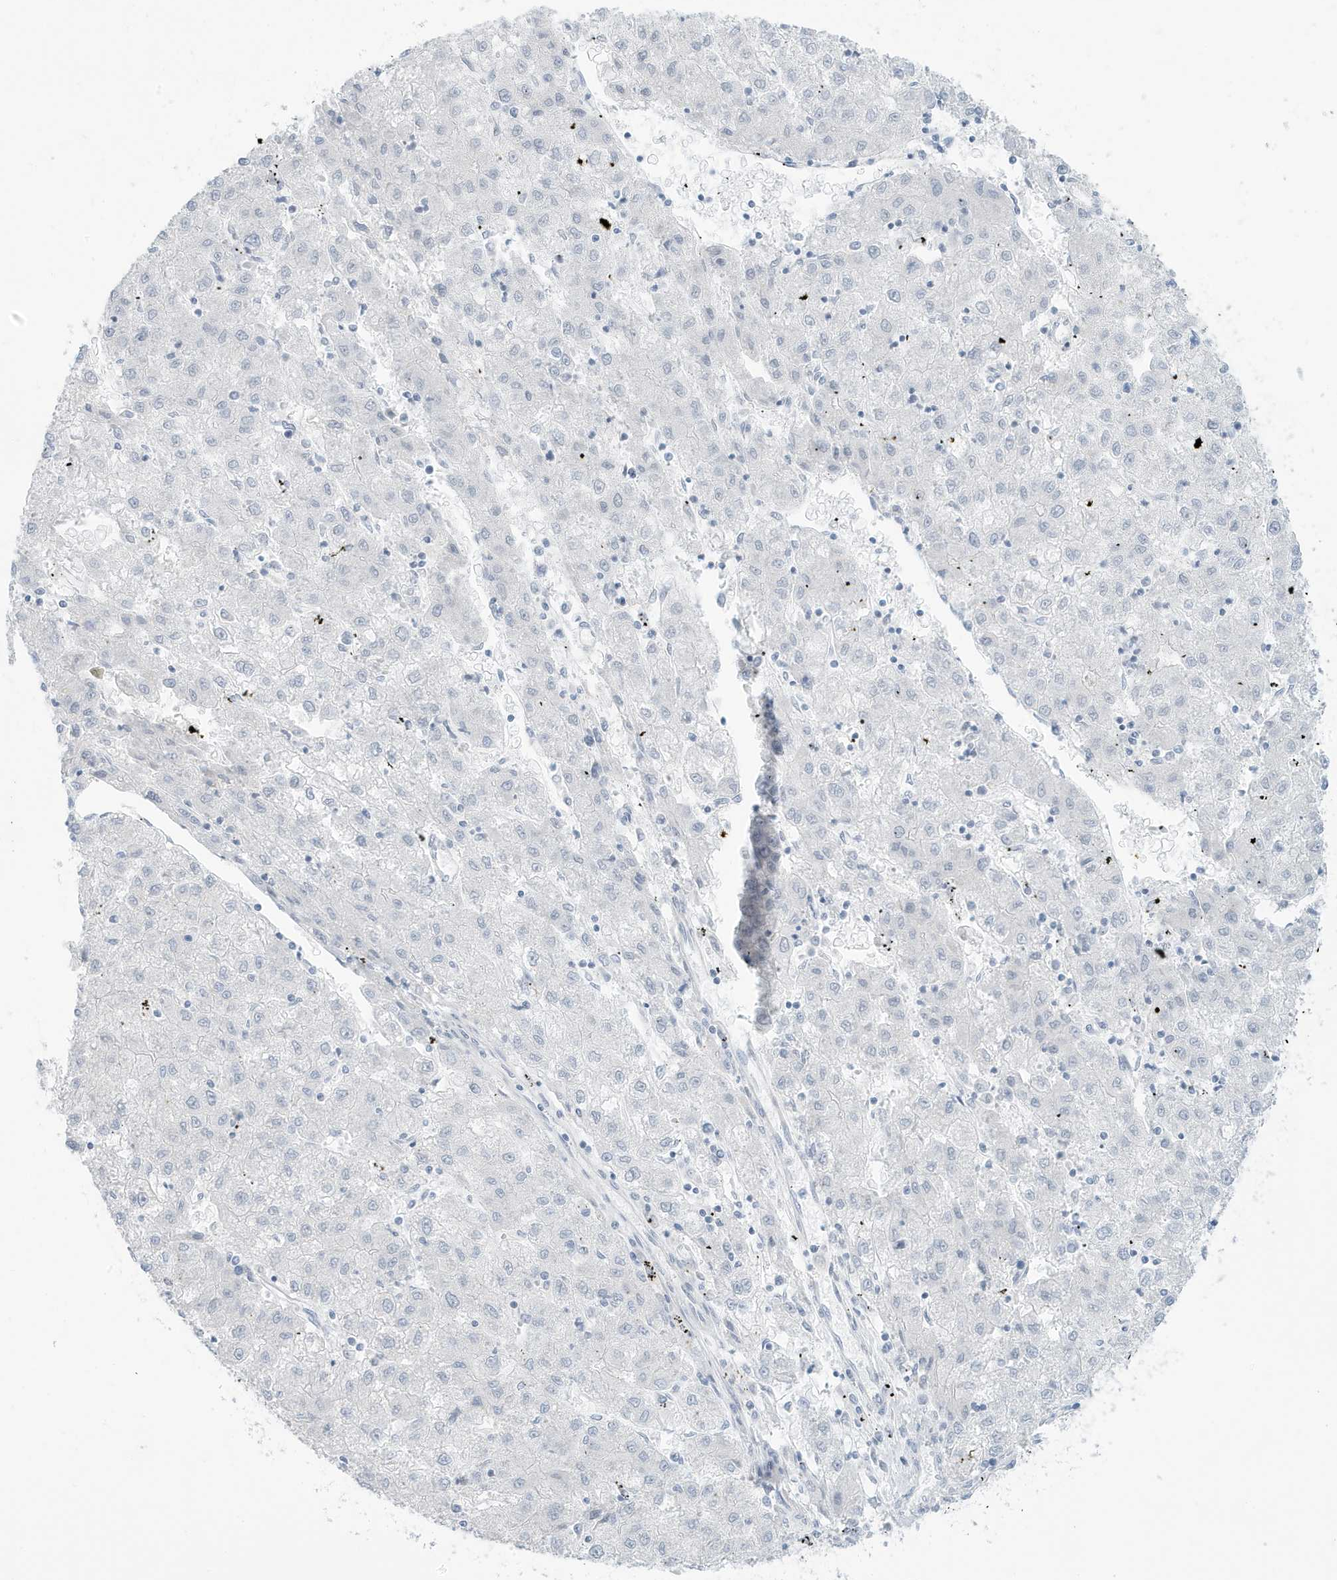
{"staining": {"intensity": "negative", "quantity": "none", "location": "none"}, "tissue": "liver cancer", "cell_type": "Tumor cells", "image_type": "cancer", "snomed": [{"axis": "morphology", "description": "Carcinoma, Hepatocellular, NOS"}, {"axis": "topography", "description": "Liver"}], "caption": "Protein analysis of liver cancer (hepatocellular carcinoma) shows no significant staining in tumor cells.", "gene": "PERM1", "patient": {"sex": "male", "age": 72}}